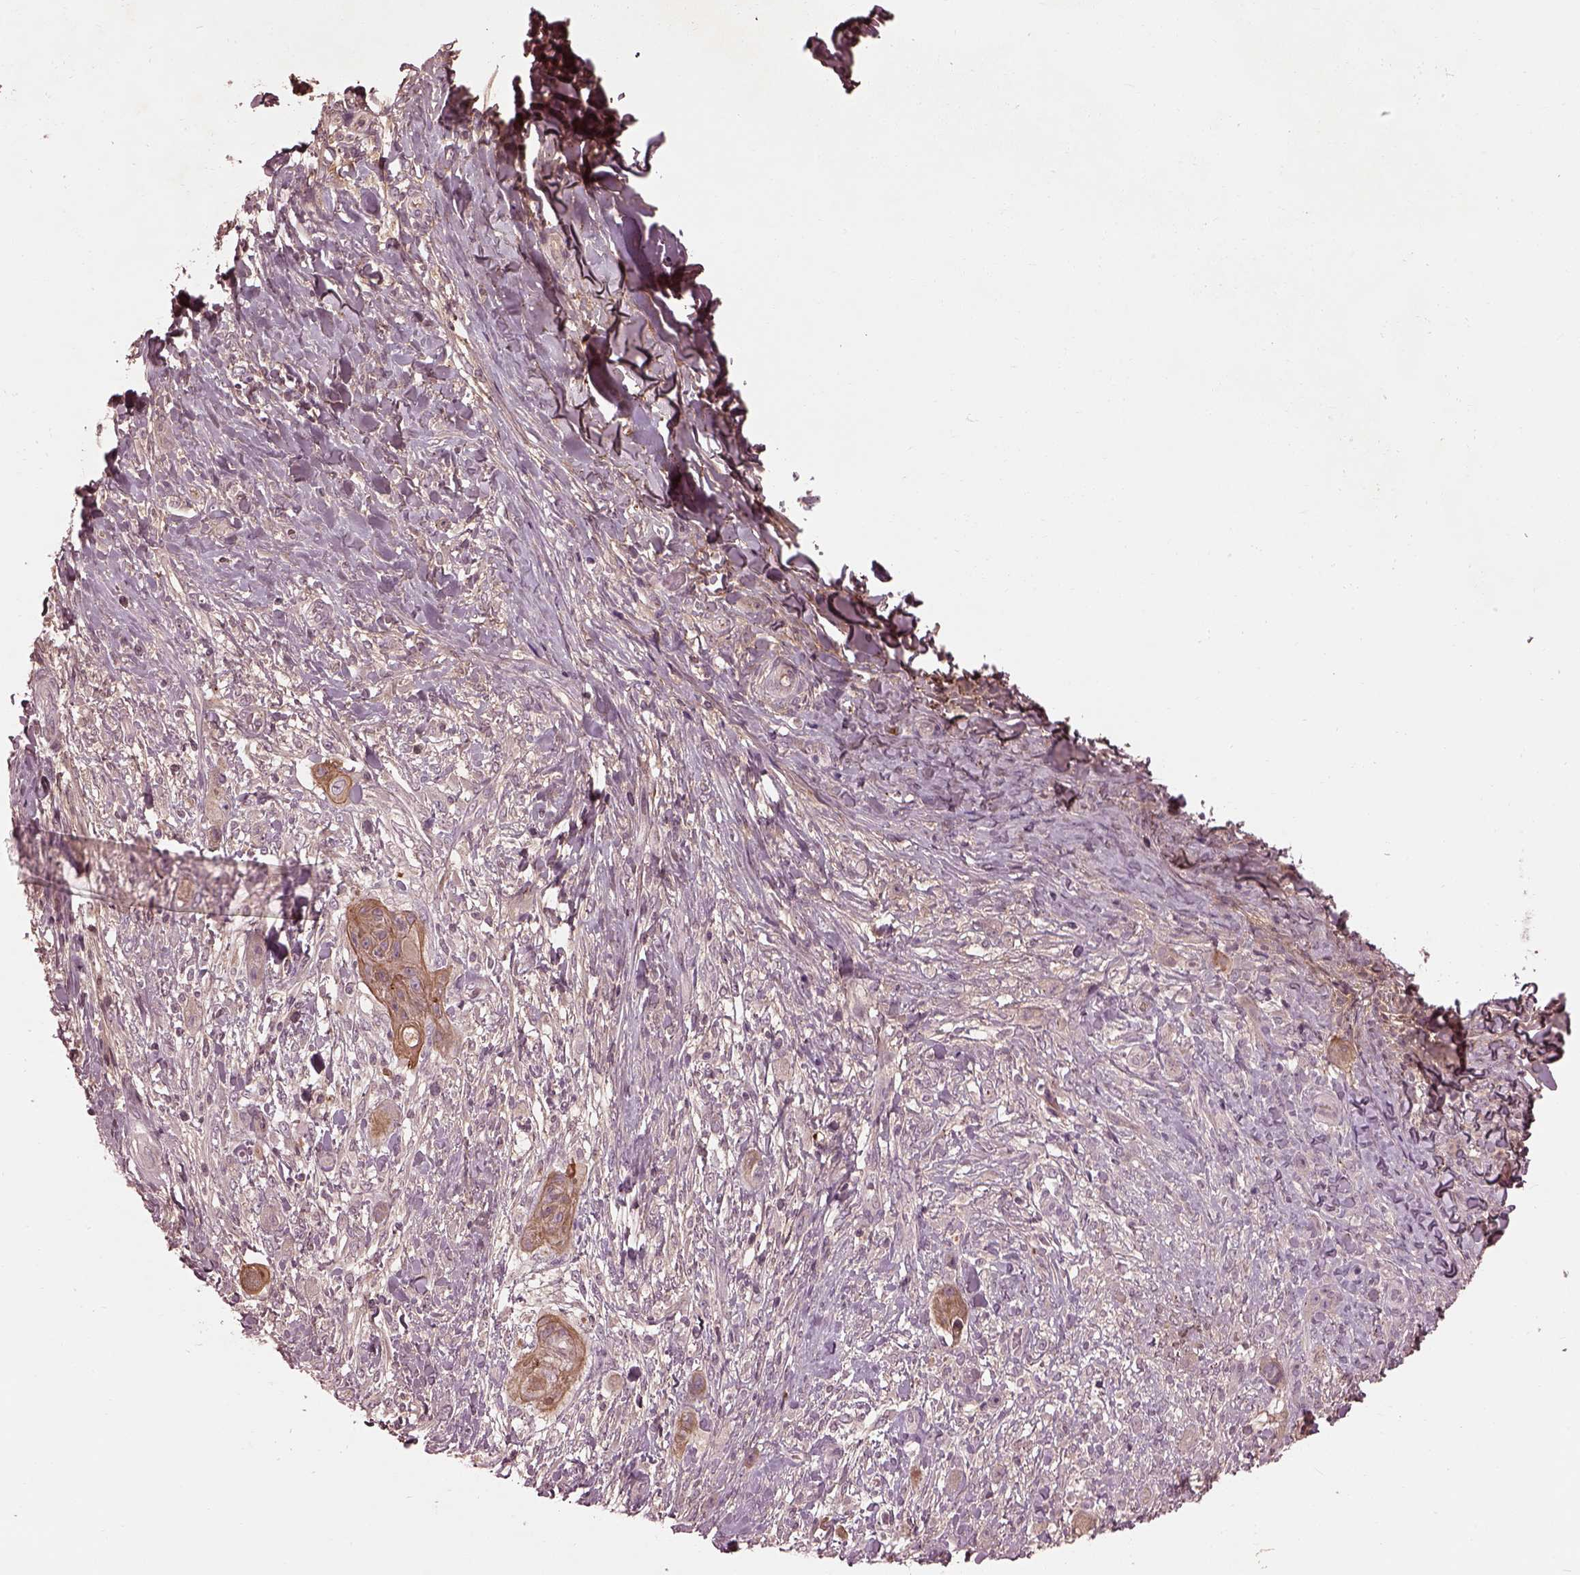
{"staining": {"intensity": "moderate", "quantity": "25%-75%", "location": "cytoplasmic/membranous"}, "tissue": "skin cancer", "cell_type": "Tumor cells", "image_type": "cancer", "snomed": [{"axis": "morphology", "description": "Squamous cell carcinoma, NOS"}, {"axis": "topography", "description": "Skin"}], "caption": "Immunohistochemistry (IHC) (DAB) staining of human skin cancer (squamous cell carcinoma) displays moderate cytoplasmic/membranous protein staining in about 25%-75% of tumor cells. (brown staining indicates protein expression, while blue staining denotes nuclei).", "gene": "EFEMP1", "patient": {"sex": "male", "age": 62}}